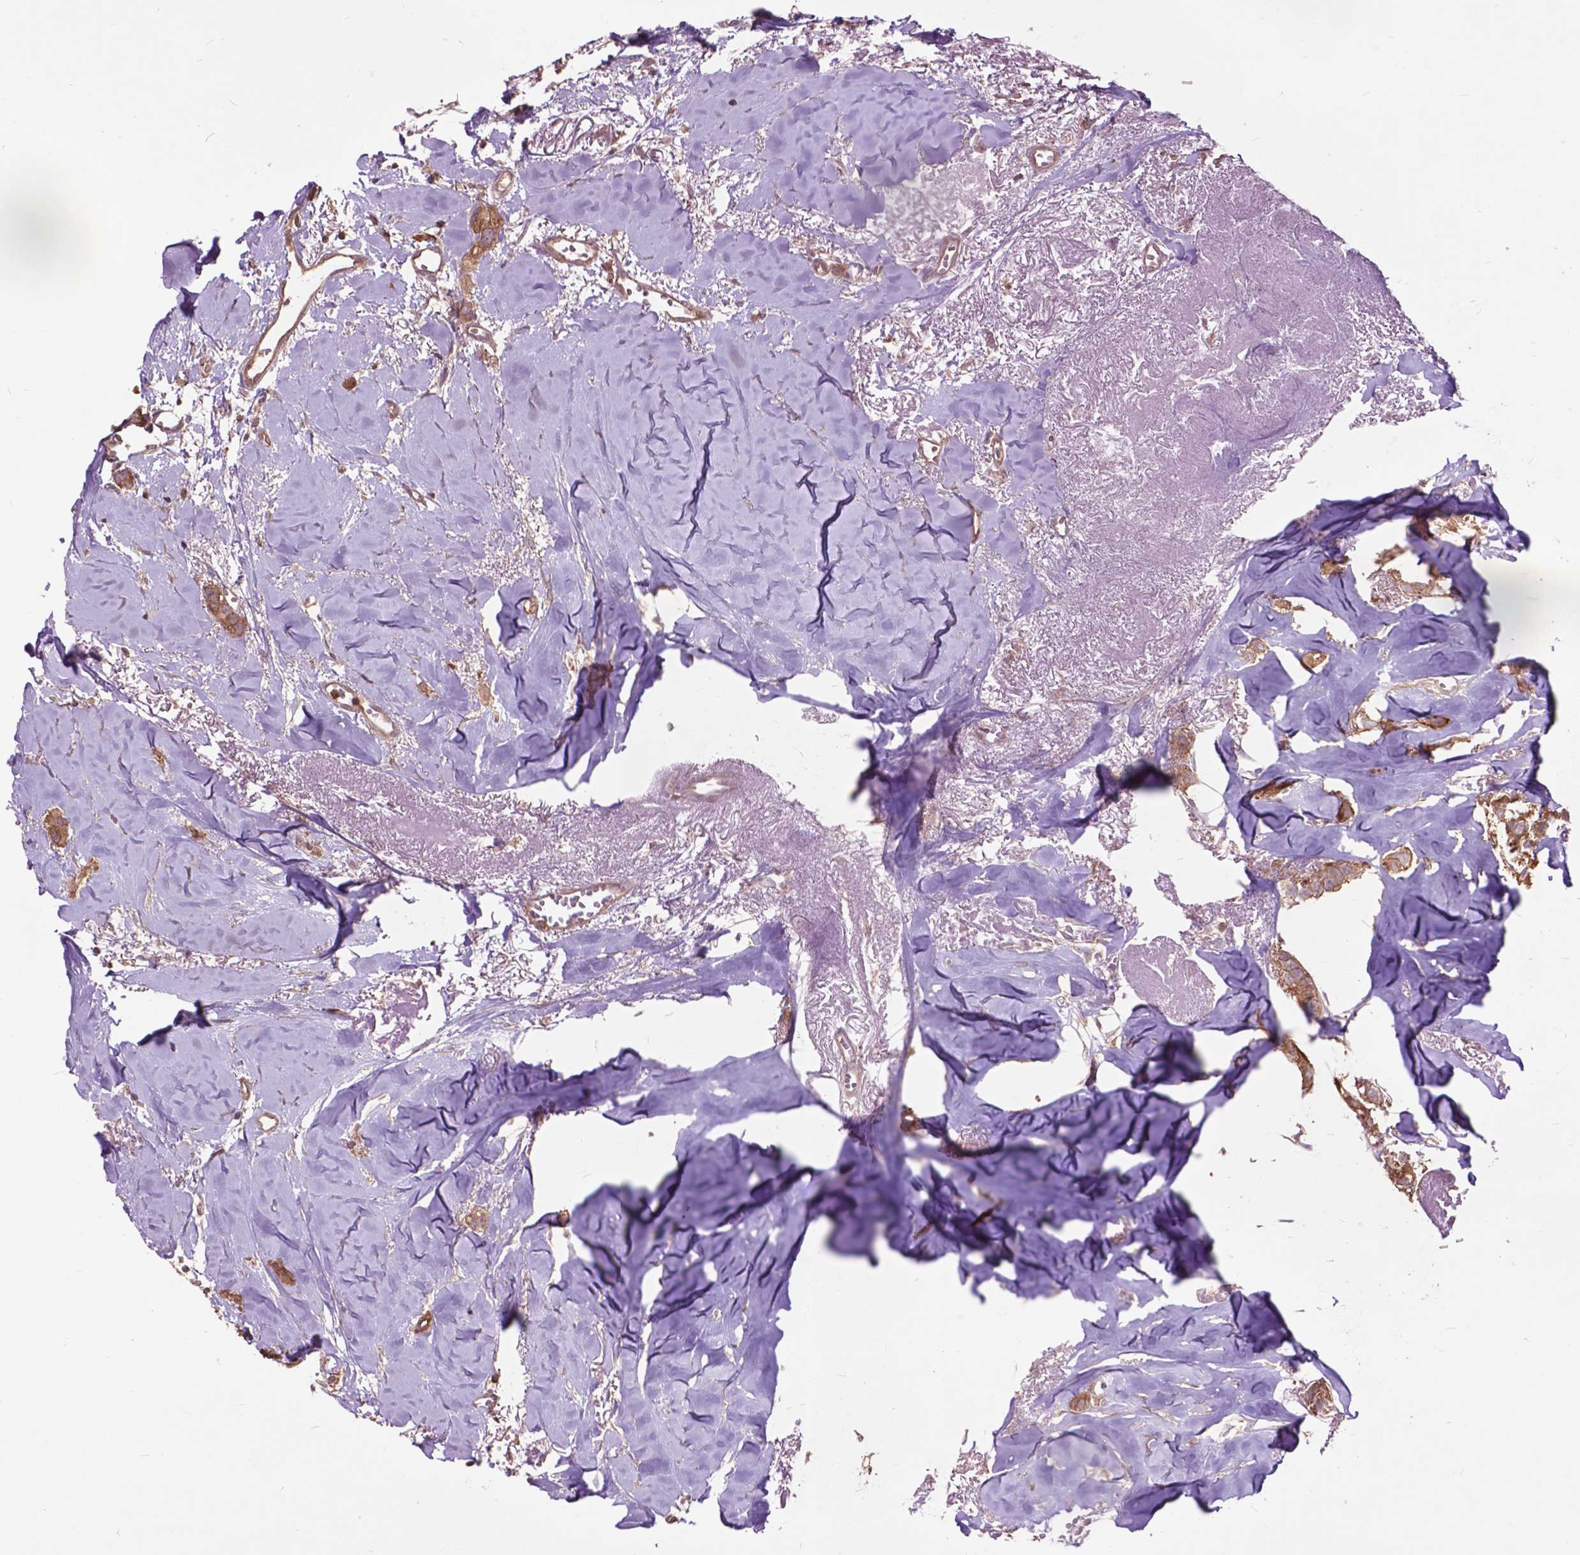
{"staining": {"intensity": "moderate", "quantity": ">75%", "location": "cytoplasmic/membranous"}, "tissue": "breast cancer", "cell_type": "Tumor cells", "image_type": "cancer", "snomed": [{"axis": "morphology", "description": "Duct carcinoma"}, {"axis": "topography", "description": "Breast"}], "caption": "Human breast invasive ductal carcinoma stained with a brown dye reveals moderate cytoplasmic/membranous positive staining in about >75% of tumor cells.", "gene": "ARAF", "patient": {"sex": "female", "age": 85}}